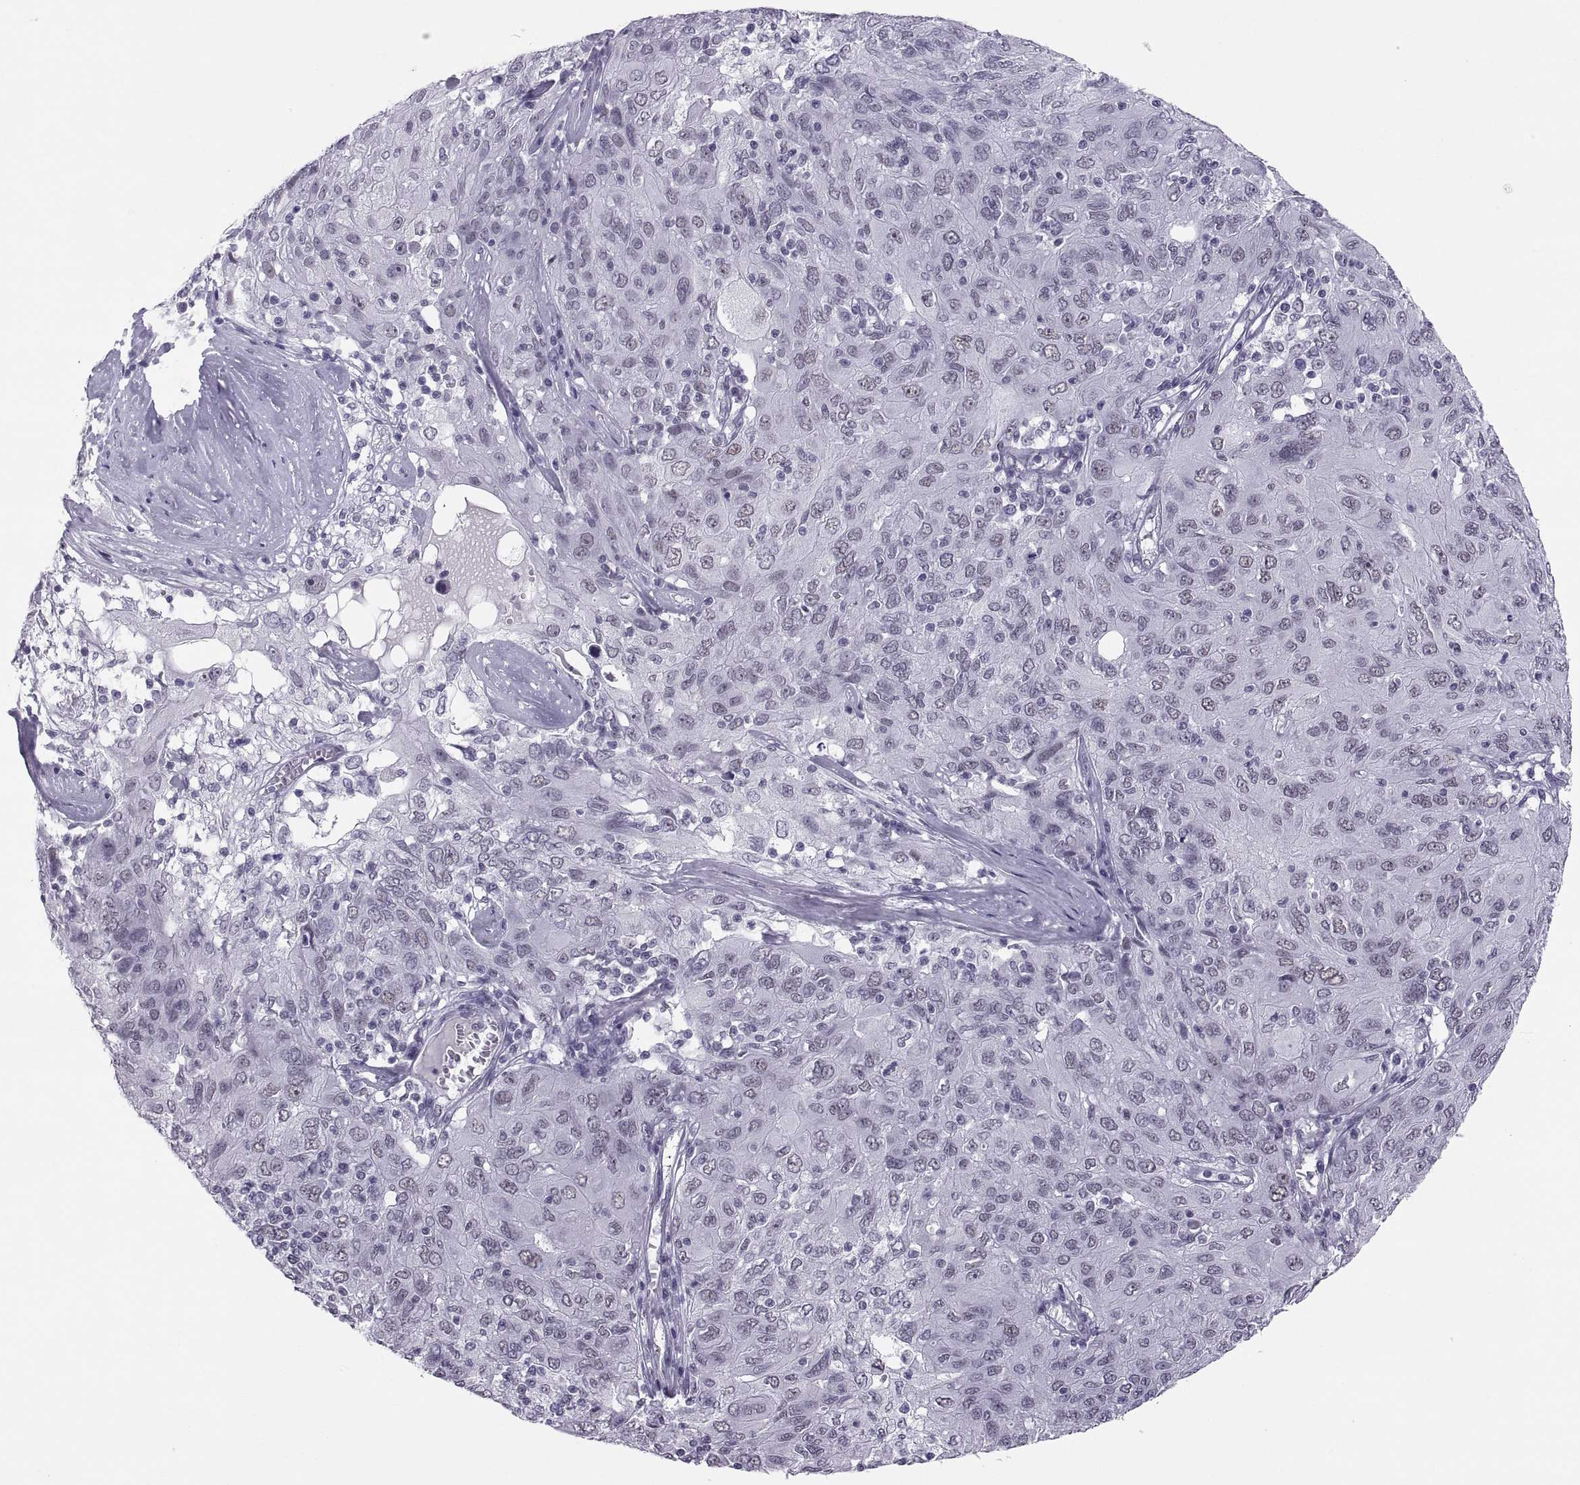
{"staining": {"intensity": "negative", "quantity": "none", "location": "none"}, "tissue": "ovarian cancer", "cell_type": "Tumor cells", "image_type": "cancer", "snomed": [{"axis": "morphology", "description": "Carcinoma, endometroid"}, {"axis": "topography", "description": "Ovary"}], "caption": "Immunohistochemistry micrograph of neoplastic tissue: human endometroid carcinoma (ovarian) stained with DAB exhibits no significant protein positivity in tumor cells.", "gene": "NEUROD6", "patient": {"sex": "female", "age": 50}}